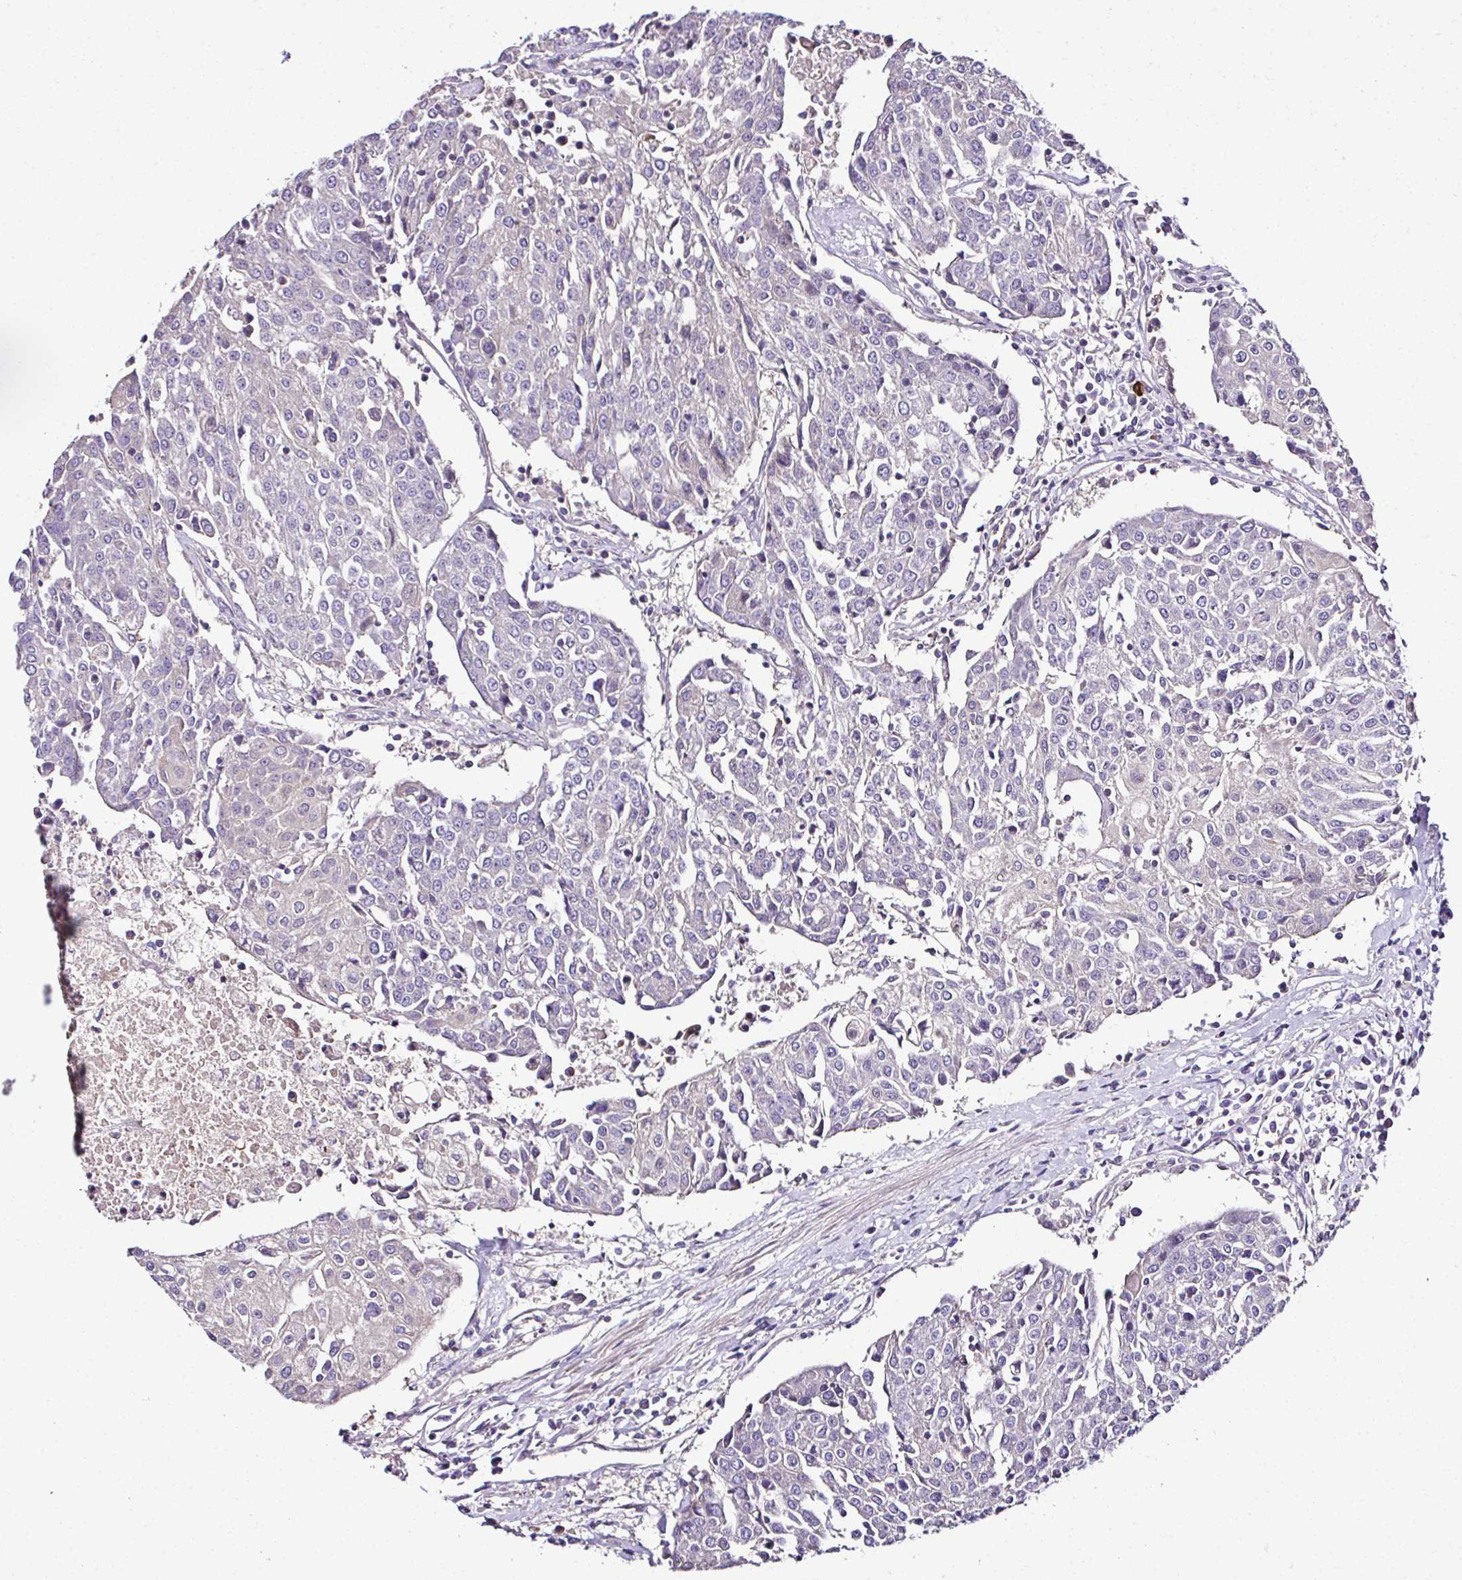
{"staining": {"intensity": "negative", "quantity": "none", "location": "none"}, "tissue": "urothelial cancer", "cell_type": "Tumor cells", "image_type": "cancer", "snomed": [{"axis": "morphology", "description": "Urothelial carcinoma, High grade"}, {"axis": "topography", "description": "Urinary bladder"}], "caption": "The histopathology image exhibits no significant staining in tumor cells of high-grade urothelial carcinoma. (DAB (3,3'-diaminobenzidine) immunohistochemistry (IHC), high magnification).", "gene": "CCDC85C", "patient": {"sex": "female", "age": 85}}